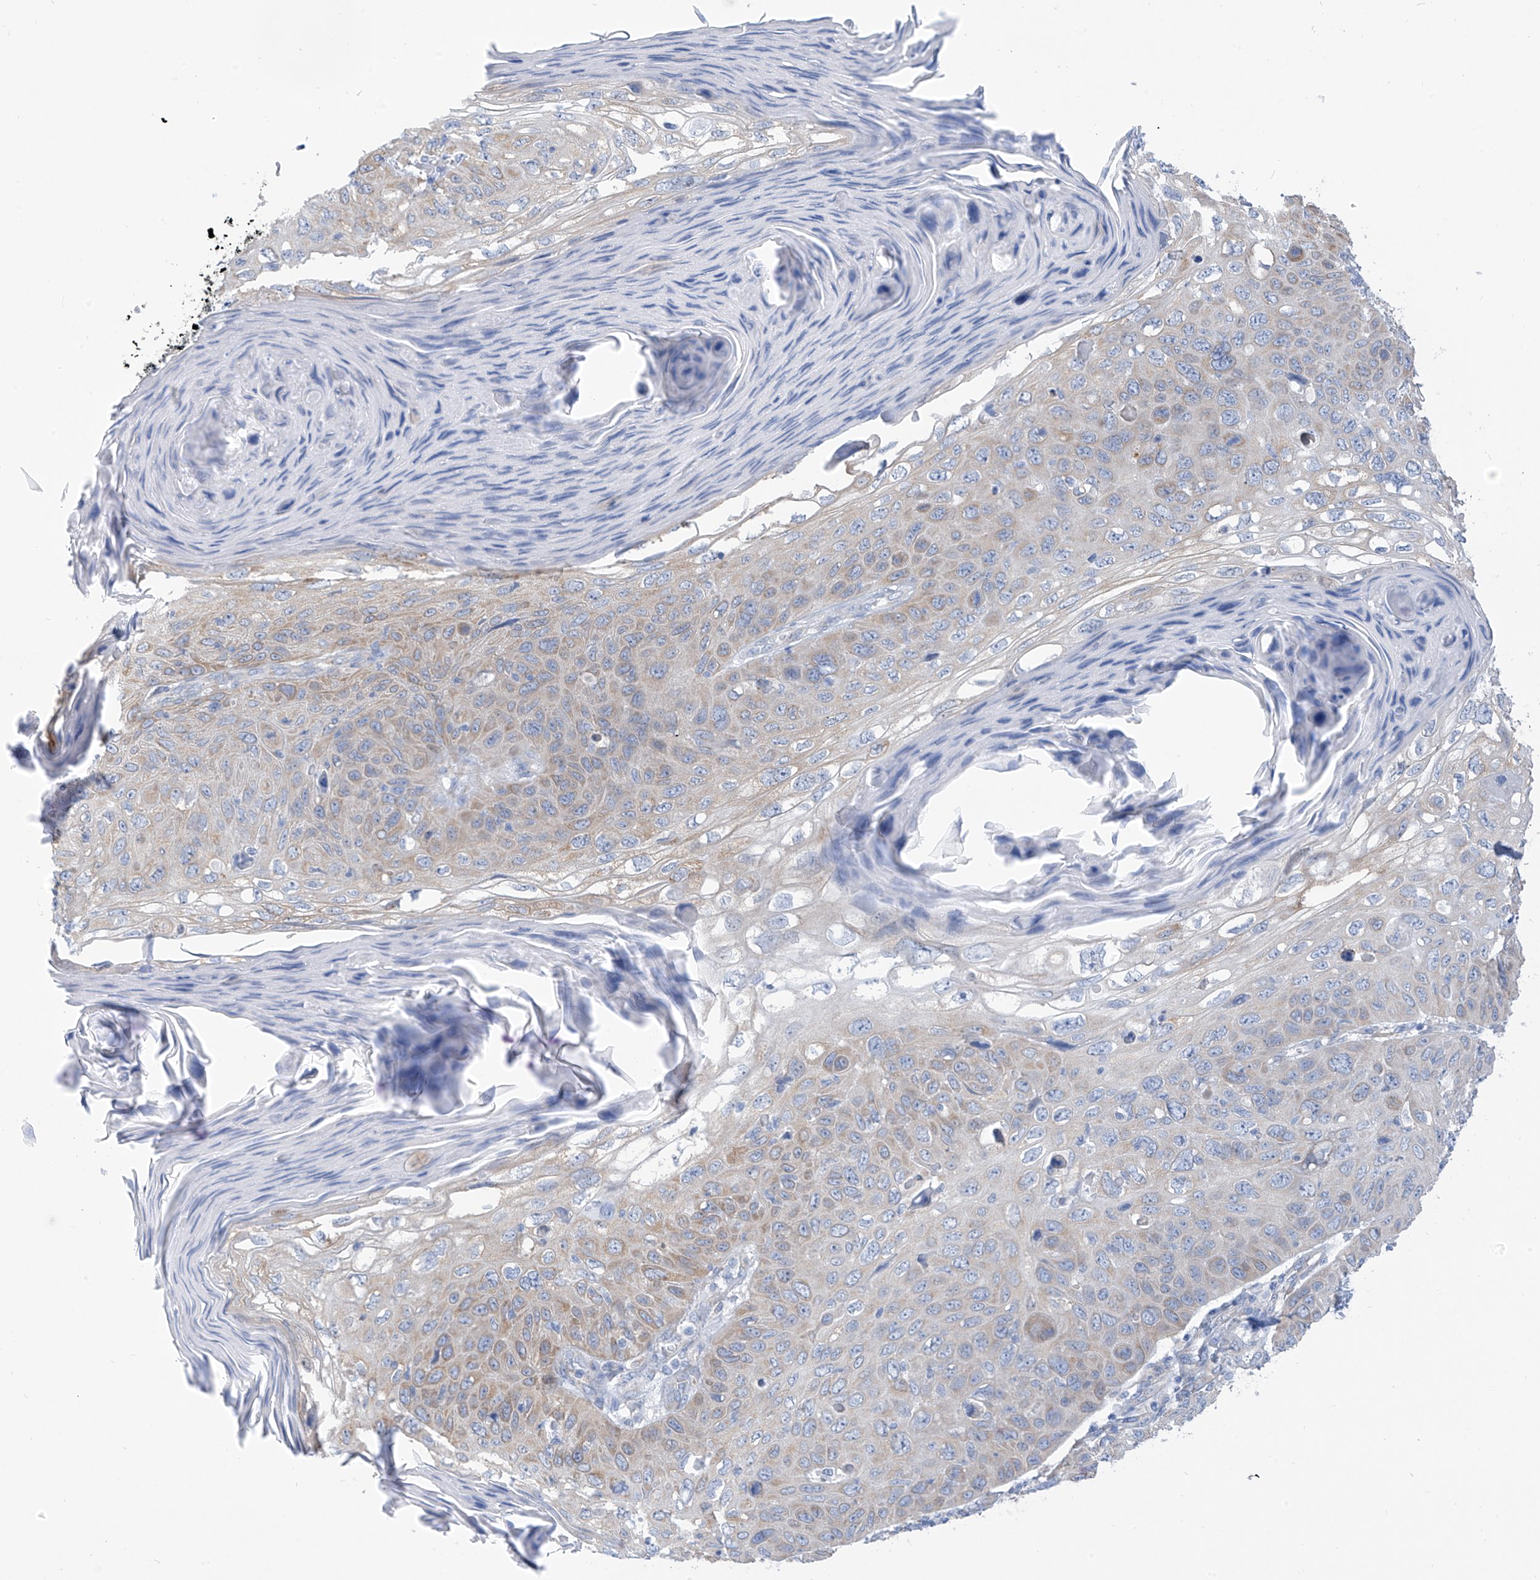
{"staining": {"intensity": "weak", "quantity": "25%-75%", "location": "cytoplasmic/membranous"}, "tissue": "skin cancer", "cell_type": "Tumor cells", "image_type": "cancer", "snomed": [{"axis": "morphology", "description": "Squamous cell carcinoma, NOS"}, {"axis": "topography", "description": "Skin"}], "caption": "Brown immunohistochemical staining in human skin cancer (squamous cell carcinoma) reveals weak cytoplasmic/membranous expression in approximately 25%-75% of tumor cells. The staining was performed using DAB to visualize the protein expression in brown, while the nuclei were stained in blue with hematoxylin (Magnification: 20x).", "gene": "RCN2", "patient": {"sex": "female", "age": 90}}